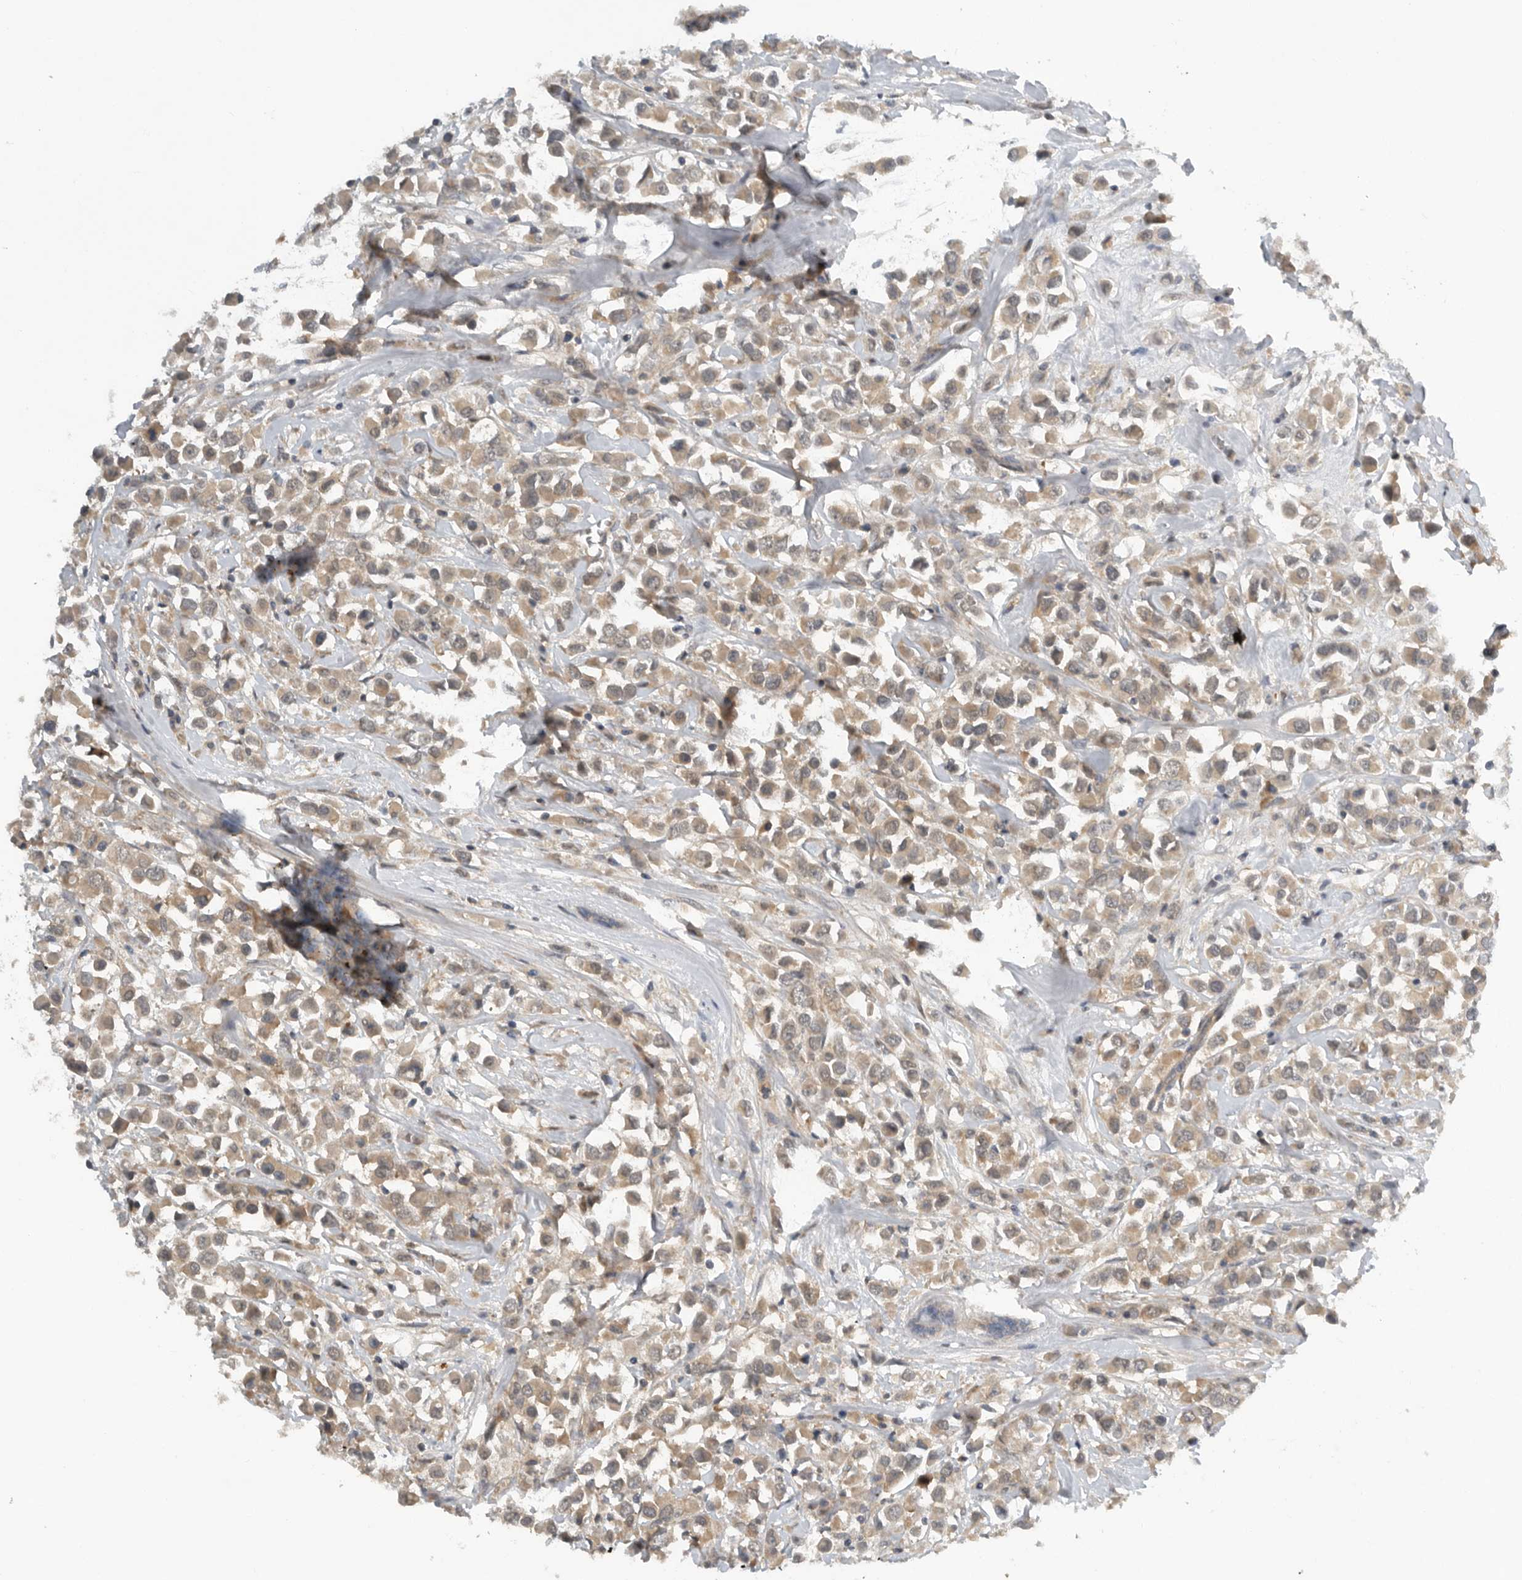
{"staining": {"intensity": "weak", "quantity": ">75%", "location": "cytoplasmic/membranous"}, "tissue": "breast cancer", "cell_type": "Tumor cells", "image_type": "cancer", "snomed": [{"axis": "morphology", "description": "Duct carcinoma"}, {"axis": "topography", "description": "Breast"}], "caption": "Protein staining by immunohistochemistry (IHC) shows weak cytoplasmic/membranous positivity in about >75% of tumor cells in breast cancer.", "gene": "AASDHPPT", "patient": {"sex": "female", "age": 61}}